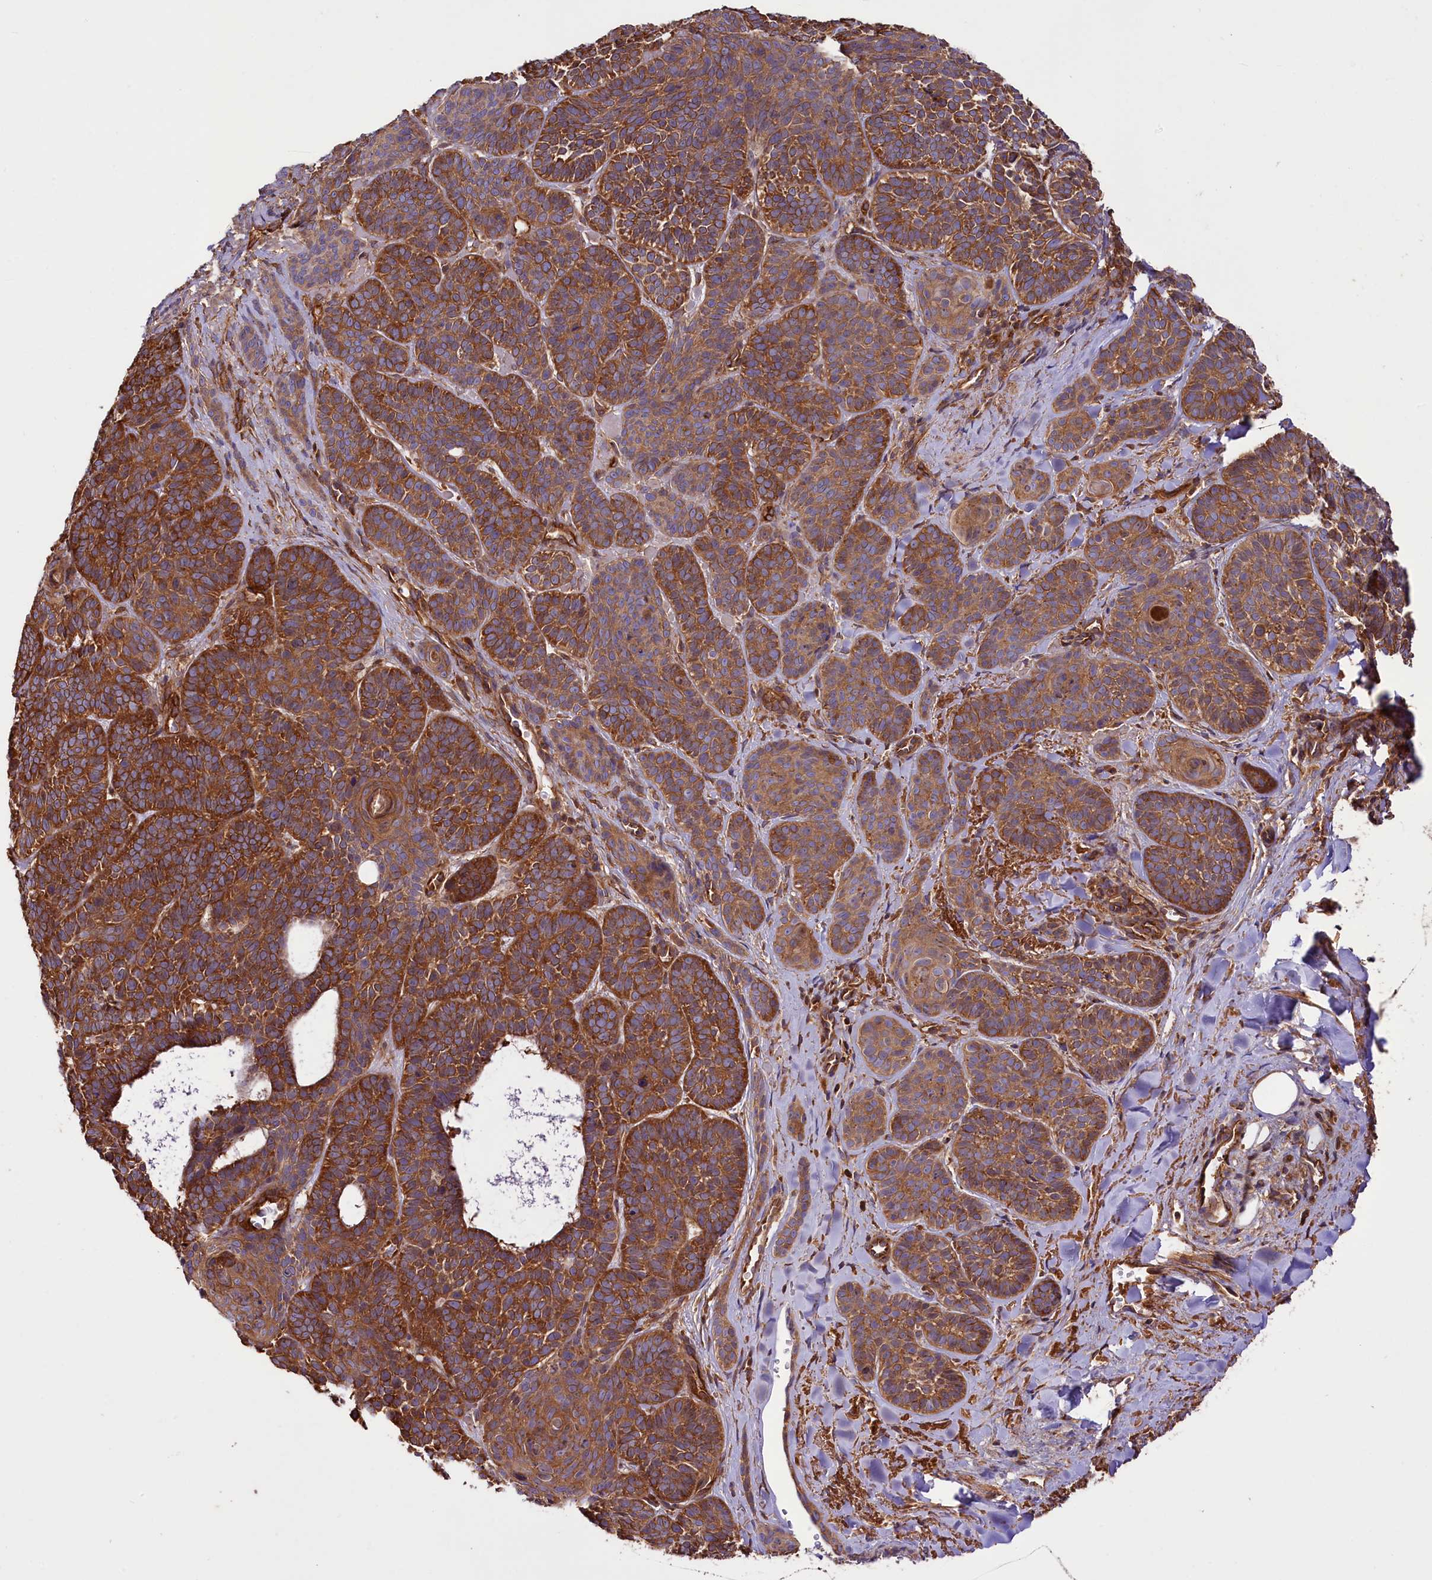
{"staining": {"intensity": "strong", "quantity": ">75%", "location": "cytoplasmic/membranous"}, "tissue": "skin cancer", "cell_type": "Tumor cells", "image_type": "cancer", "snomed": [{"axis": "morphology", "description": "Basal cell carcinoma"}, {"axis": "topography", "description": "Skin"}], "caption": "Basal cell carcinoma (skin) tissue exhibits strong cytoplasmic/membranous expression in about >75% of tumor cells, visualized by immunohistochemistry.", "gene": "CEP295", "patient": {"sex": "male", "age": 85}}